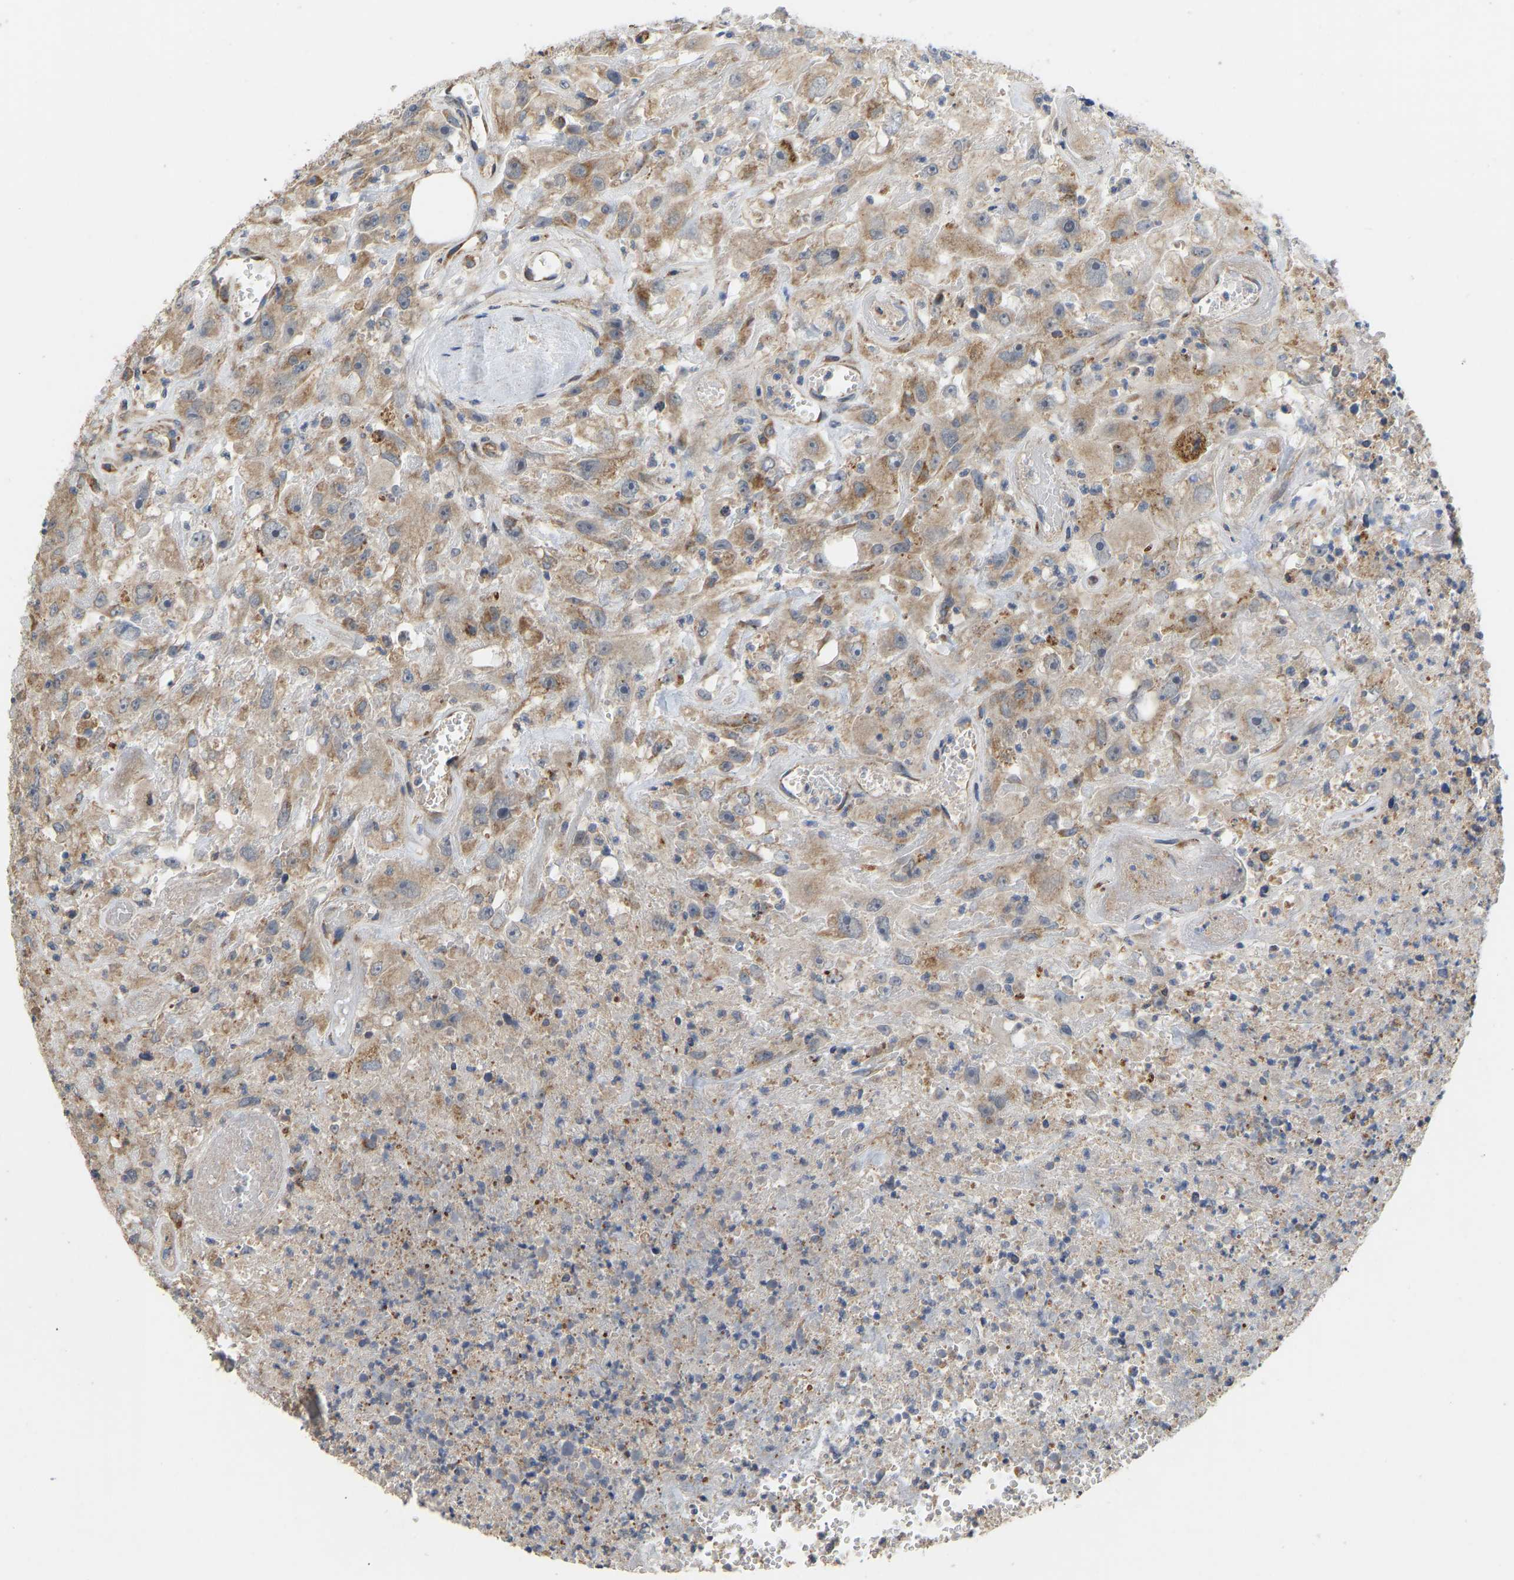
{"staining": {"intensity": "moderate", "quantity": ">75%", "location": "cytoplasmic/membranous"}, "tissue": "urothelial cancer", "cell_type": "Tumor cells", "image_type": "cancer", "snomed": [{"axis": "morphology", "description": "Urothelial carcinoma, Low grade"}, {"axis": "topography", "description": "Urinary bladder"}], "caption": "Immunohistochemistry (DAB (3,3'-diaminobenzidine)) staining of human low-grade urothelial carcinoma demonstrates moderate cytoplasmic/membranous protein expression in about >75% of tumor cells.", "gene": "HACD2", "patient": {"sex": "female", "age": 73}}